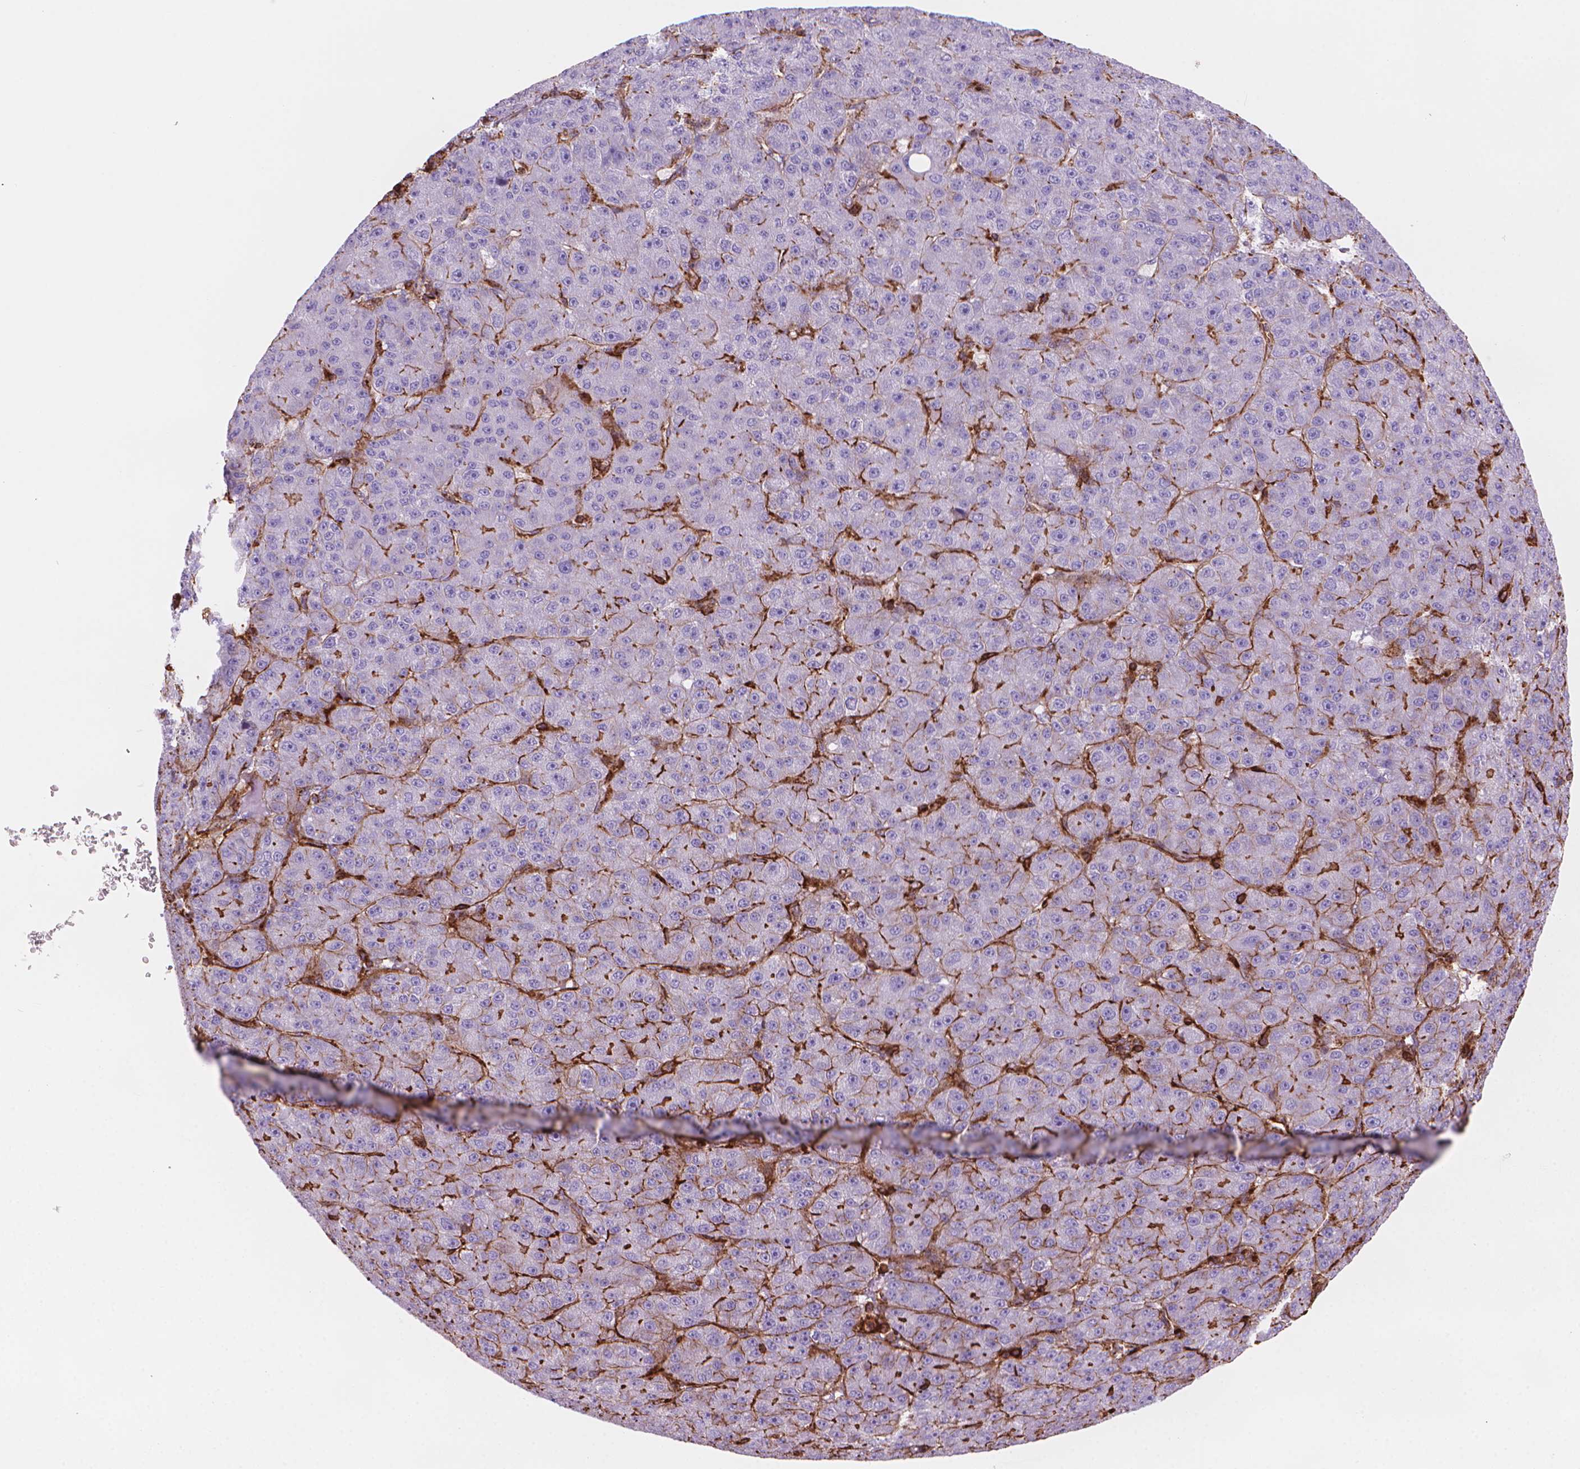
{"staining": {"intensity": "negative", "quantity": "none", "location": "none"}, "tissue": "liver cancer", "cell_type": "Tumor cells", "image_type": "cancer", "snomed": [{"axis": "morphology", "description": "Carcinoma, Hepatocellular, NOS"}, {"axis": "topography", "description": "Liver"}], "caption": "Photomicrograph shows no protein staining in tumor cells of liver cancer (hepatocellular carcinoma) tissue. (IHC, brightfield microscopy, high magnification).", "gene": "PATJ", "patient": {"sex": "male", "age": 67}}